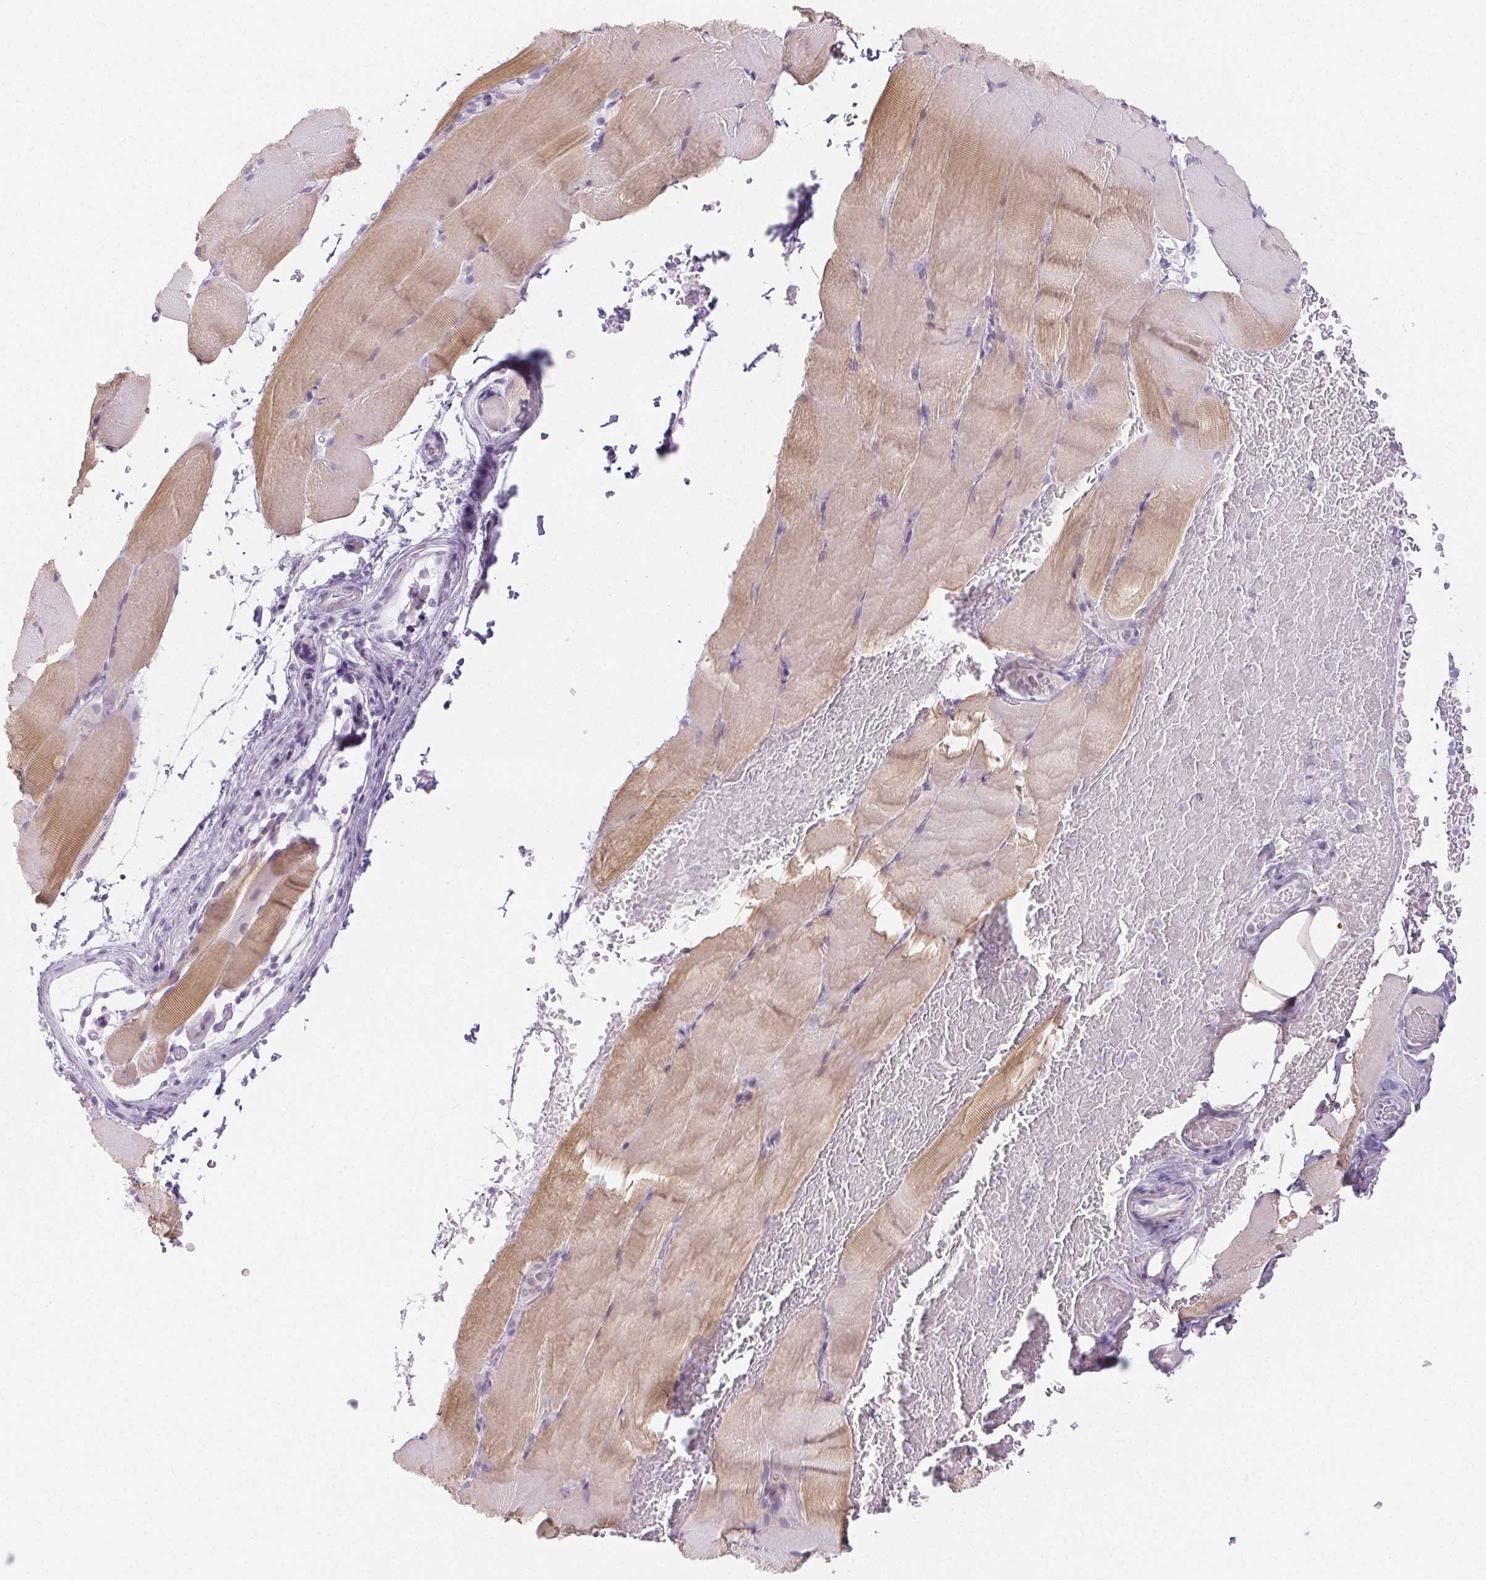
{"staining": {"intensity": "weak", "quantity": "25%-75%", "location": "cytoplasmic/membranous"}, "tissue": "skeletal muscle", "cell_type": "Myocytes", "image_type": "normal", "snomed": [{"axis": "morphology", "description": "Normal tissue, NOS"}, {"axis": "topography", "description": "Skeletal muscle"}], "caption": "This is a micrograph of immunohistochemistry staining of normal skeletal muscle, which shows weak expression in the cytoplasmic/membranous of myocytes.", "gene": "PI3", "patient": {"sex": "female", "age": 37}}